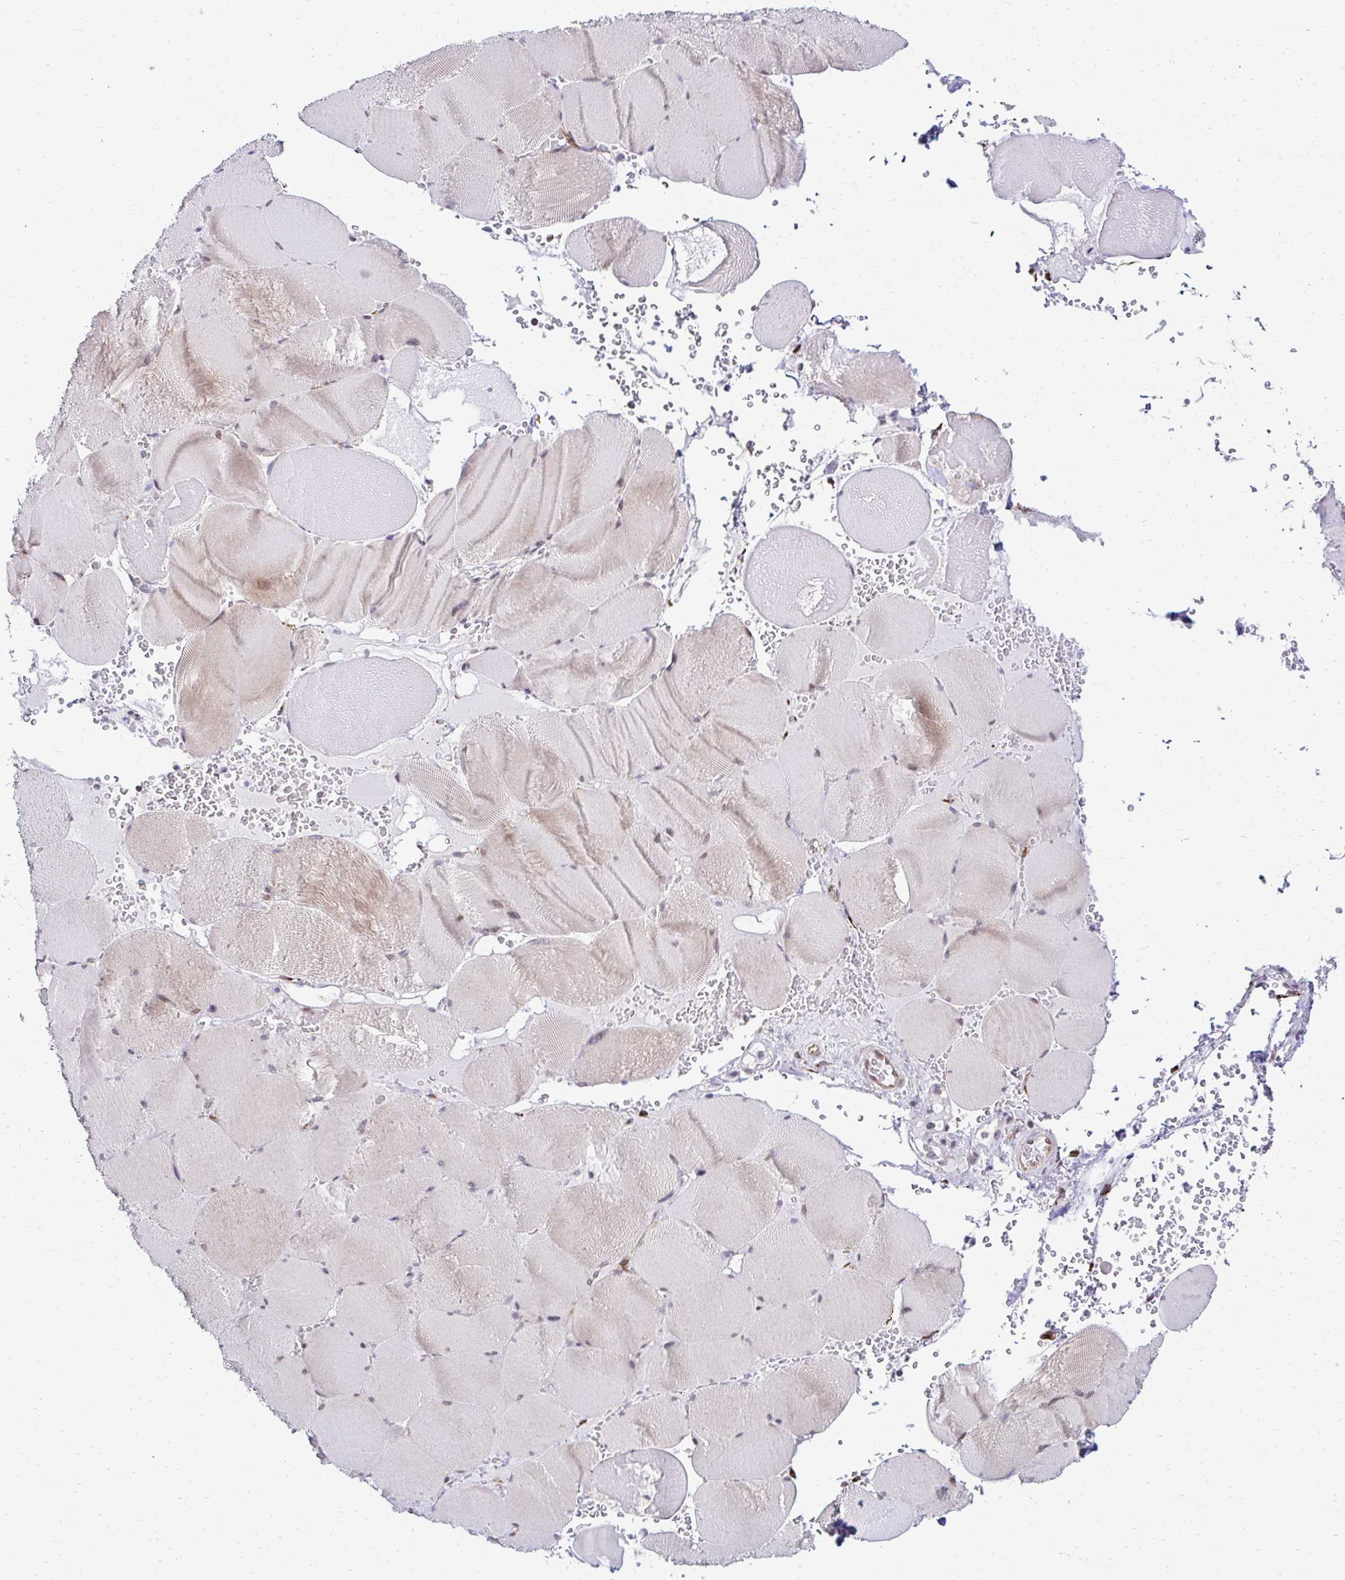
{"staining": {"intensity": "moderate", "quantity": "25%-75%", "location": "cytoplasmic/membranous"}, "tissue": "skeletal muscle", "cell_type": "Myocytes", "image_type": "normal", "snomed": [{"axis": "morphology", "description": "Normal tissue, NOS"}, {"axis": "topography", "description": "Skeletal muscle"}, {"axis": "topography", "description": "Head-Neck"}], "caption": "About 25%-75% of myocytes in unremarkable human skeletal muscle demonstrate moderate cytoplasmic/membranous protein positivity as visualized by brown immunohistochemical staining.", "gene": "HPS1", "patient": {"sex": "male", "age": 66}}